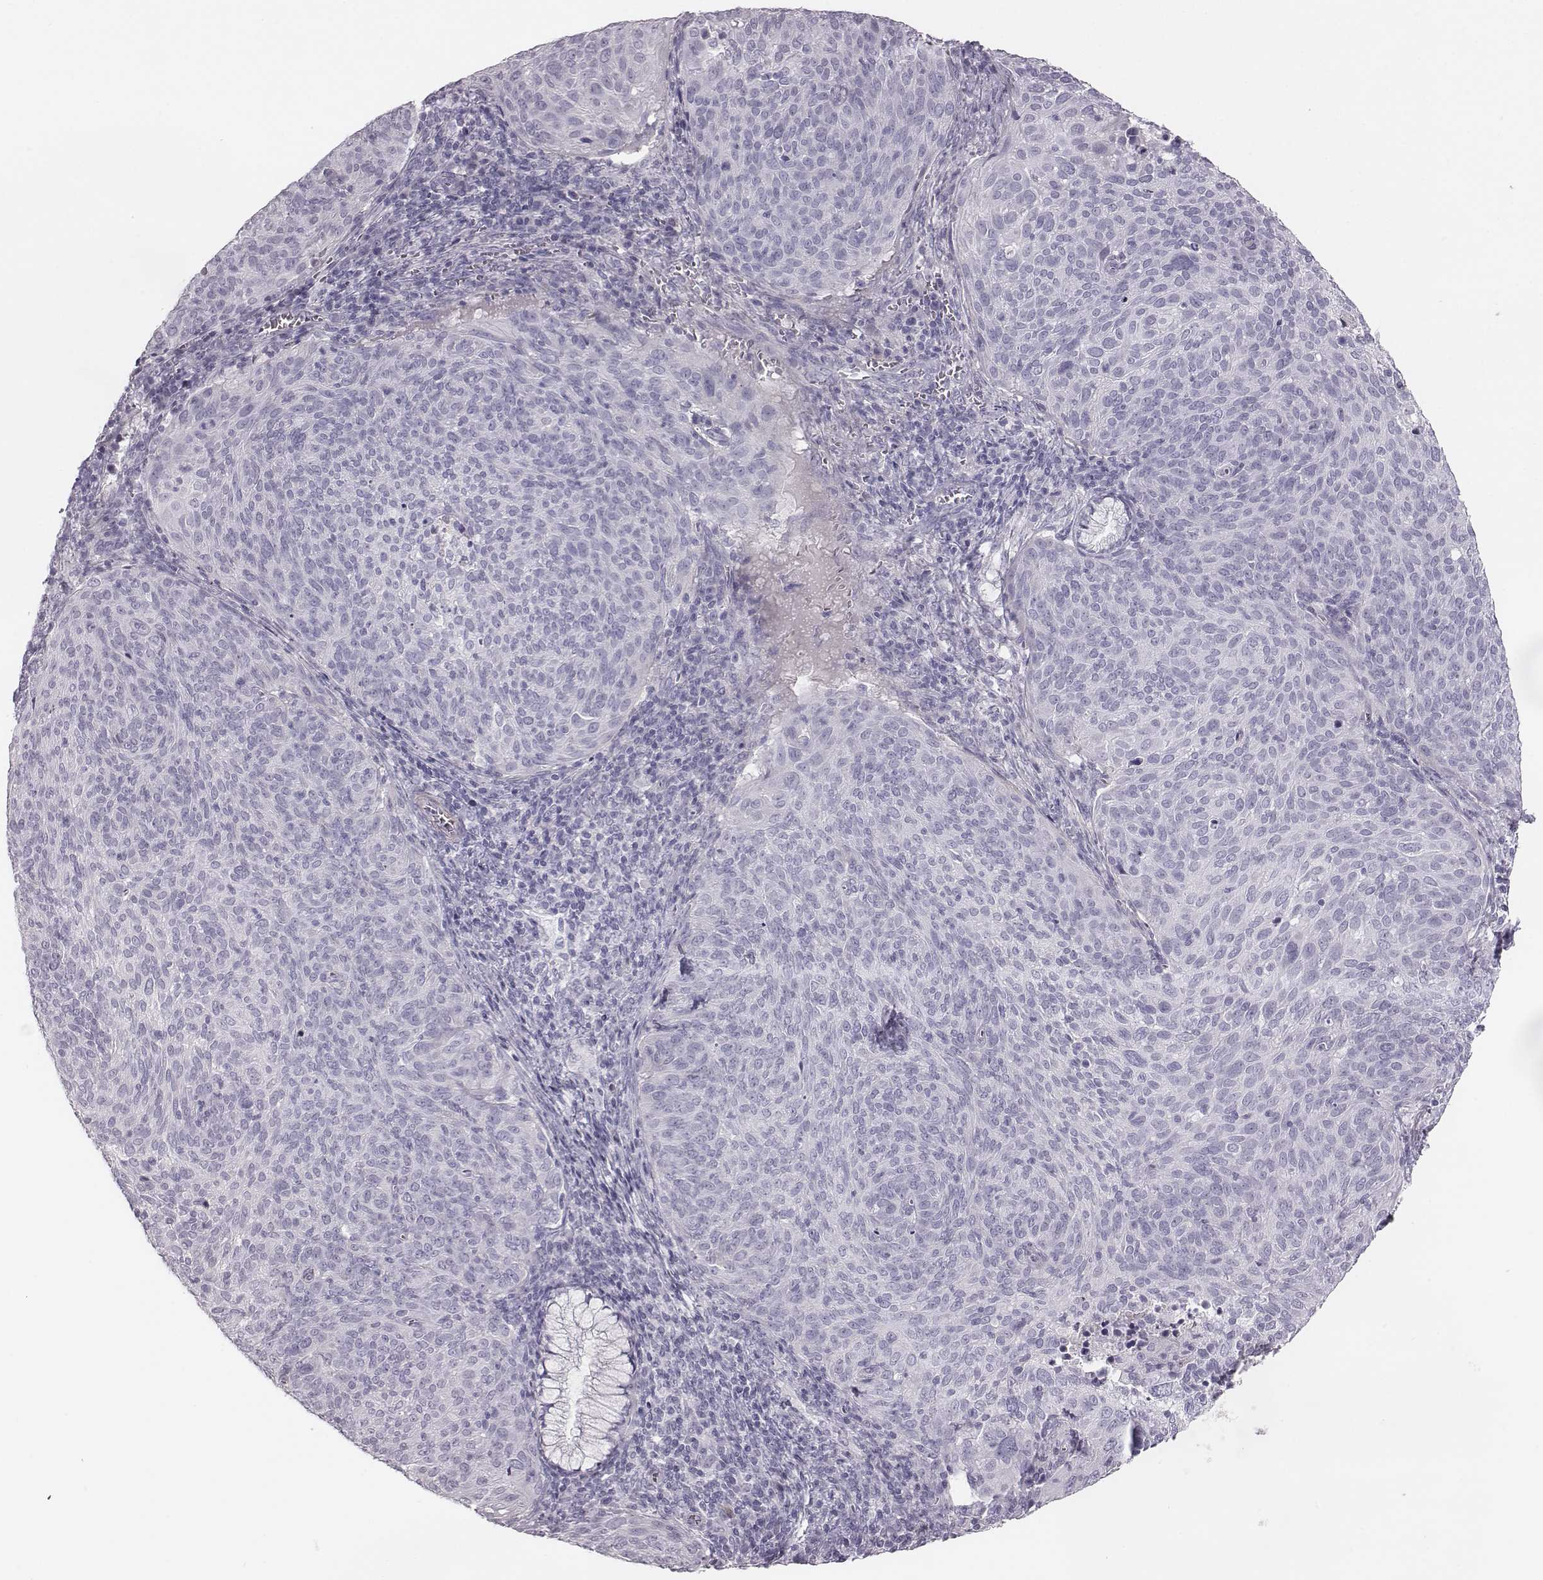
{"staining": {"intensity": "negative", "quantity": "none", "location": "none"}, "tissue": "cervical cancer", "cell_type": "Tumor cells", "image_type": "cancer", "snomed": [{"axis": "morphology", "description": "Squamous cell carcinoma, NOS"}, {"axis": "topography", "description": "Cervix"}], "caption": "Cervical squamous cell carcinoma was stained to show a protein in brown. There is no significant expression in tumor cells.", "gene": "CRISP1", "patient": {"sex": "female", "age": 39}}